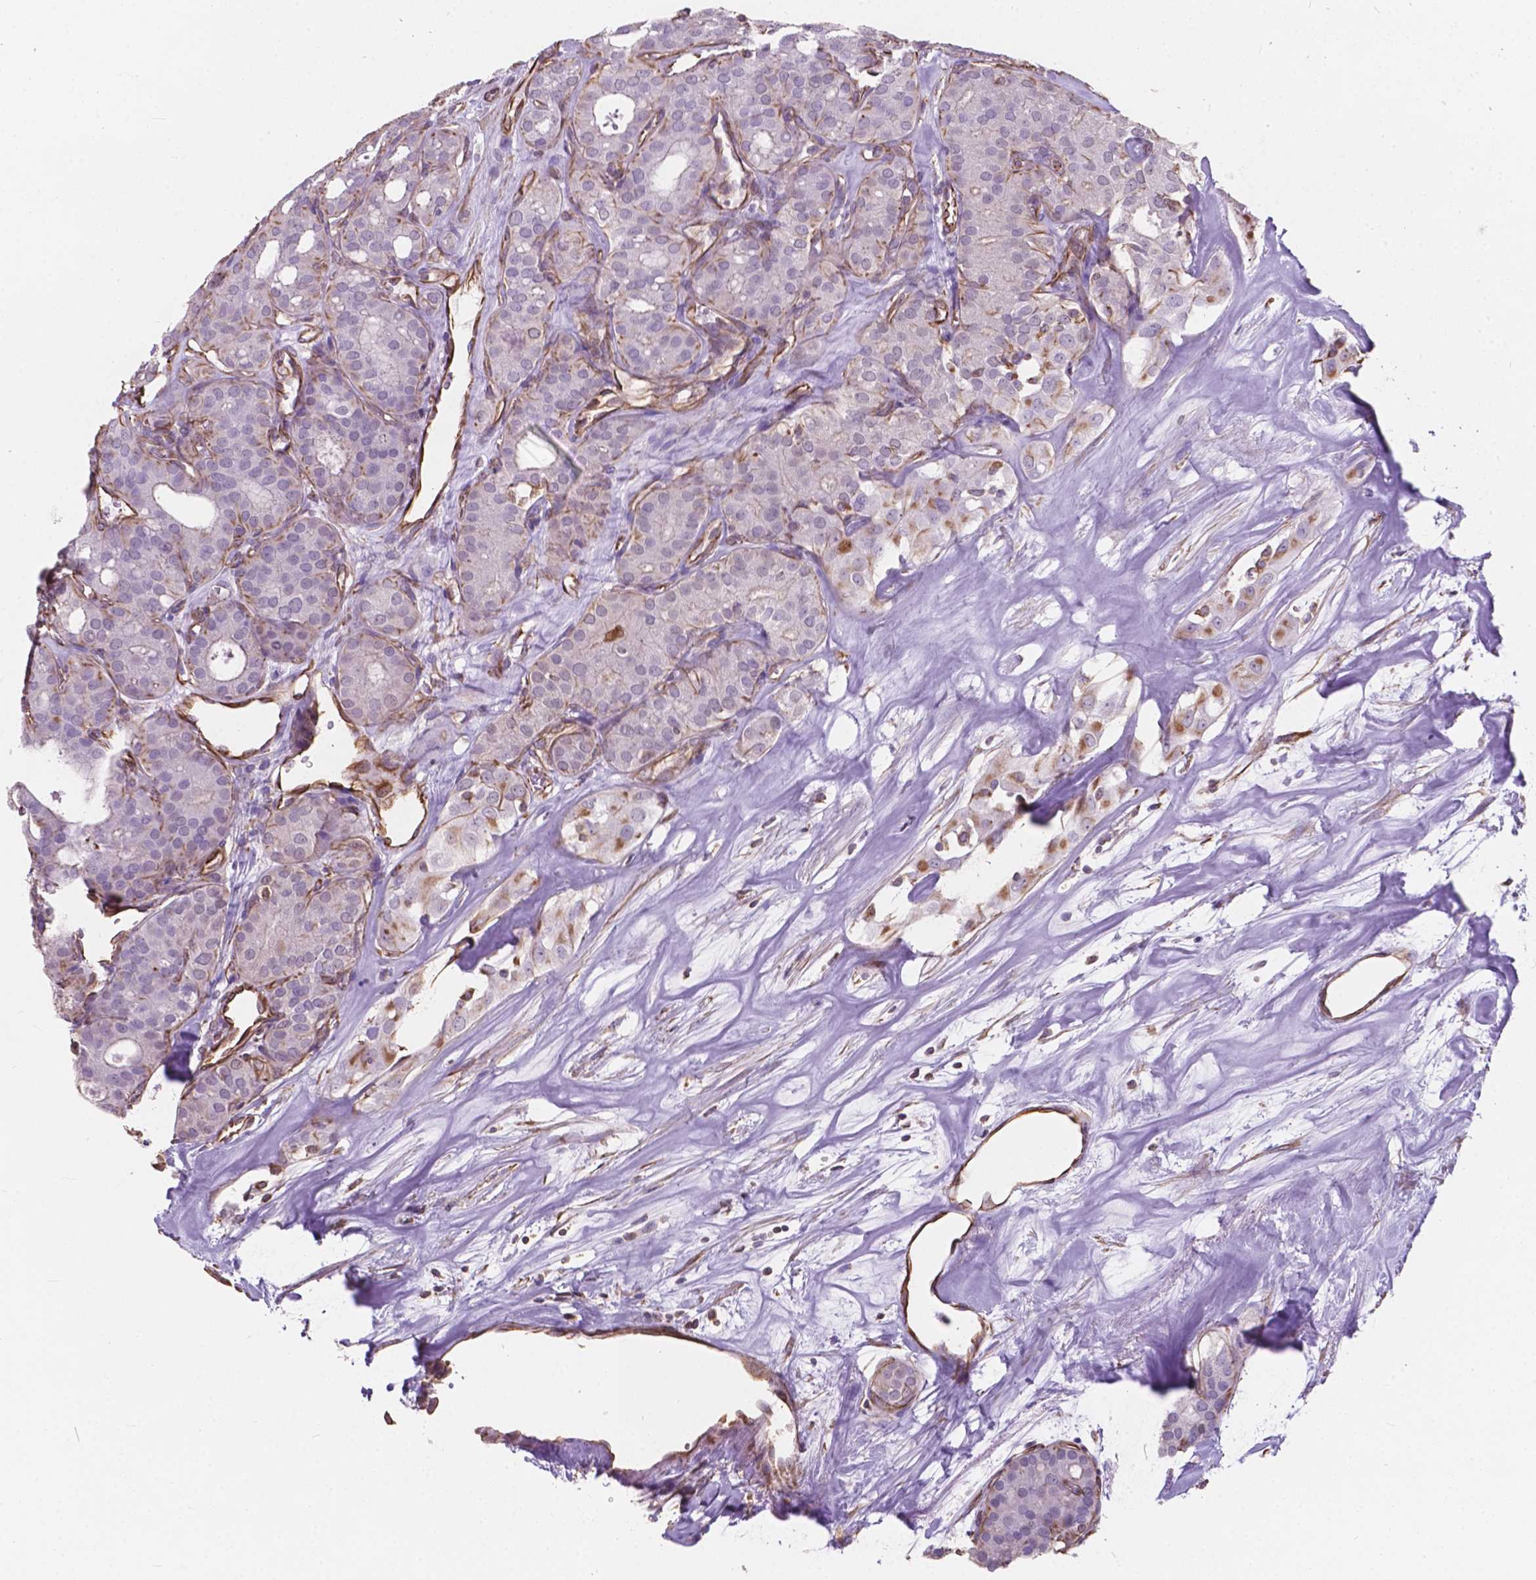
{"staining": {"intensity": "negative", "quantity": "none", "location": "none"}, "tissue": "thyroid cancer", "cell_type": "Tumor cells", "image_type": "cancer", "snomed": [{"axis": "morphology", "description": "Follicular adenoma carcinoma, NOS"}, {"axis": "topography", "description": "Thyroid gland"}], "caption": "Immunohistochemistry (IHC) photomicrograph of human thyroid cancer (follicular adenoma carcinoma) stained for a protein (brown), which demonstrates no staining in tumor cells.", "gene": "AMOT", "patient": {"sex": "male", "age": 75}}